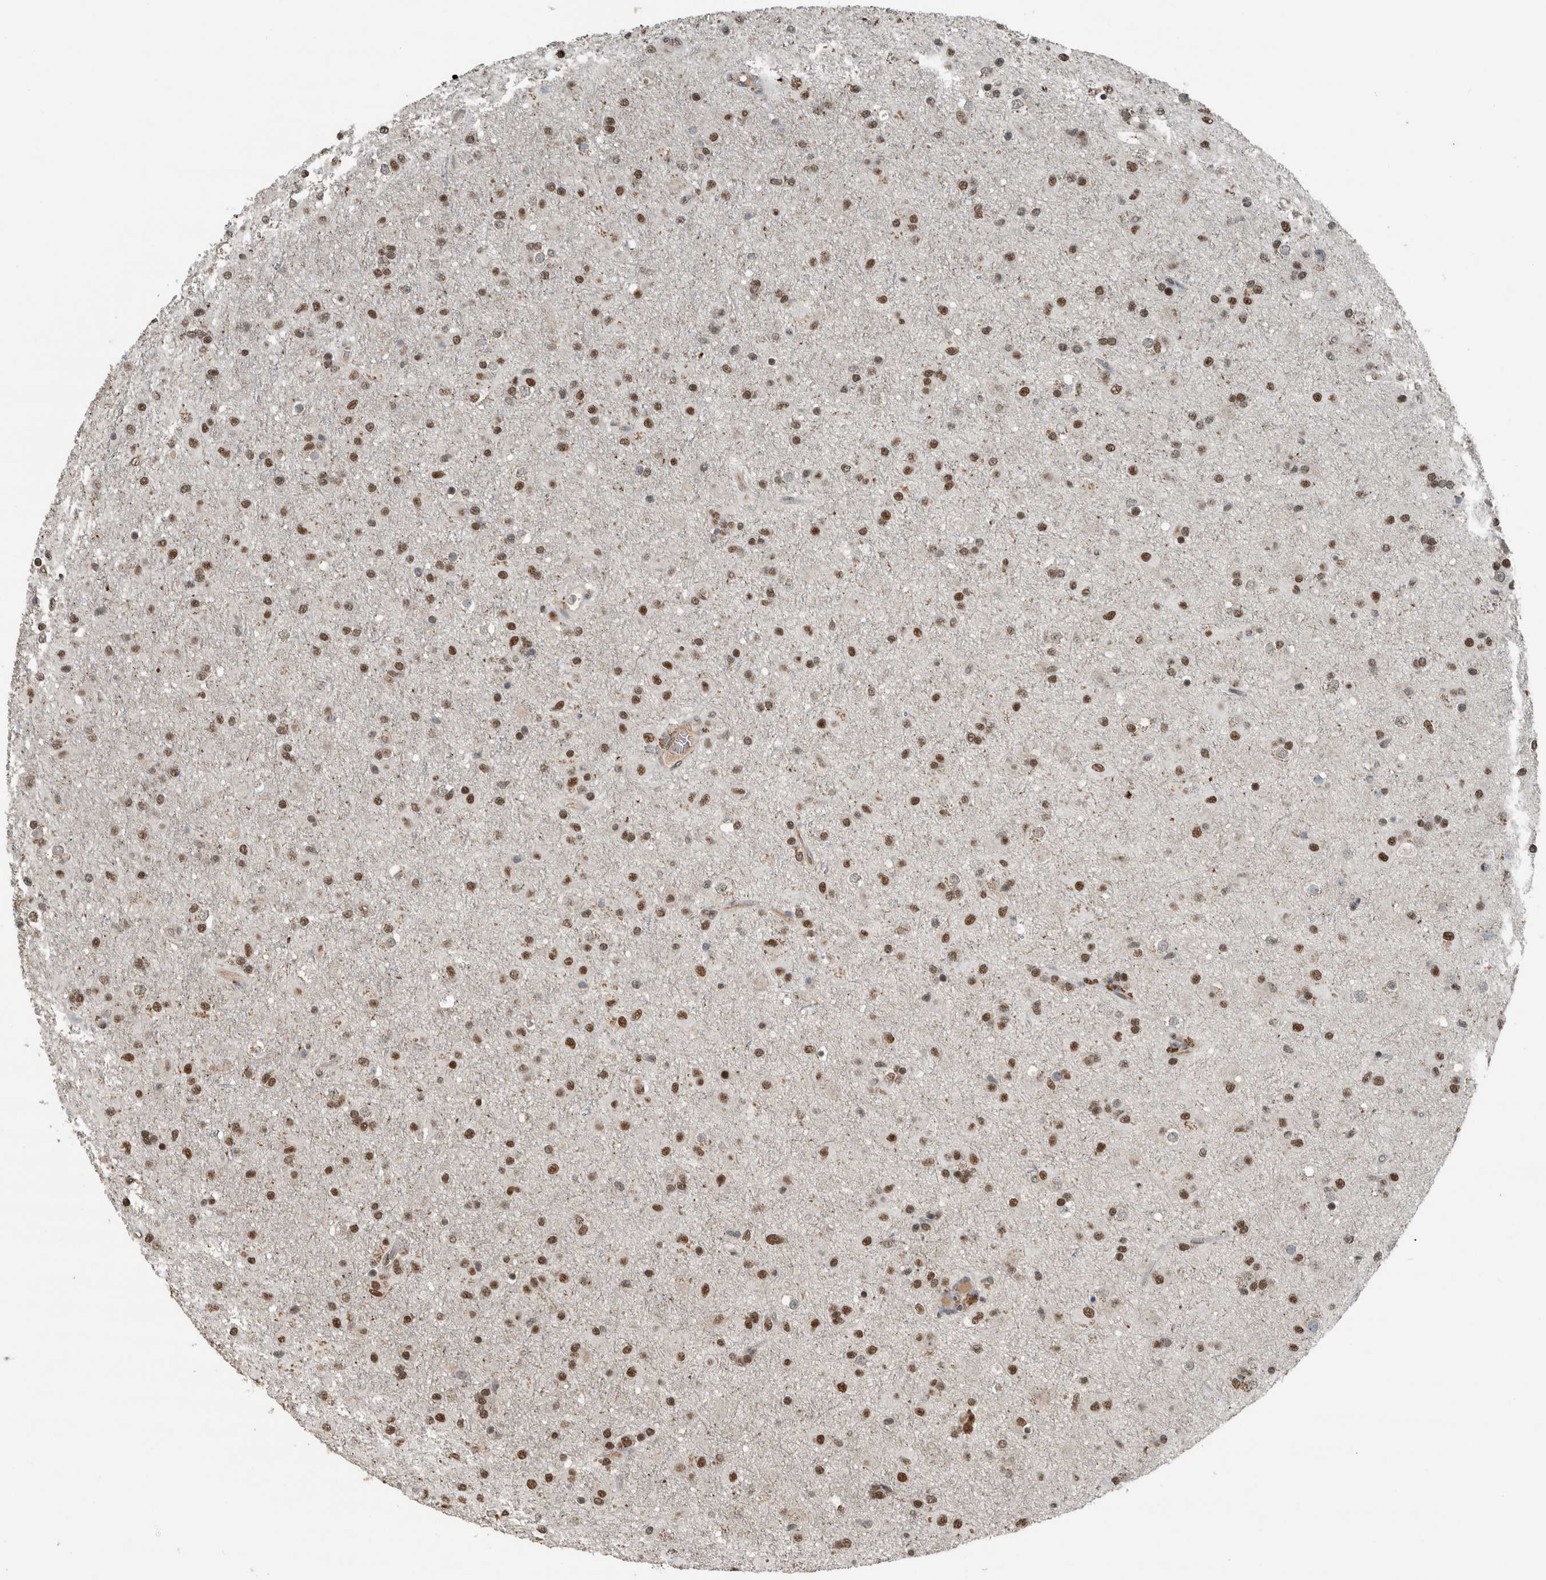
{"staining": {"intensity": "moderate", "quantity": ">75%", "location": "nuclear"}, "tissue": "glioma", "cell_type": "Tumor cells", "image_type": "cancer", "snomed": [{"axis": "morphology", "description": "Glioma, malignant, Low grade"}, {"axis": "topography", "description": "Brain"}], "caption": "This photomicrograph reveals IHC staining of human low-grade glioma (malignant), with medium moderate nuclear positivity in approximately >75% of tumor cells.", "gene": "ZNF24", "patient": {"sex": "male", "age": 65}}